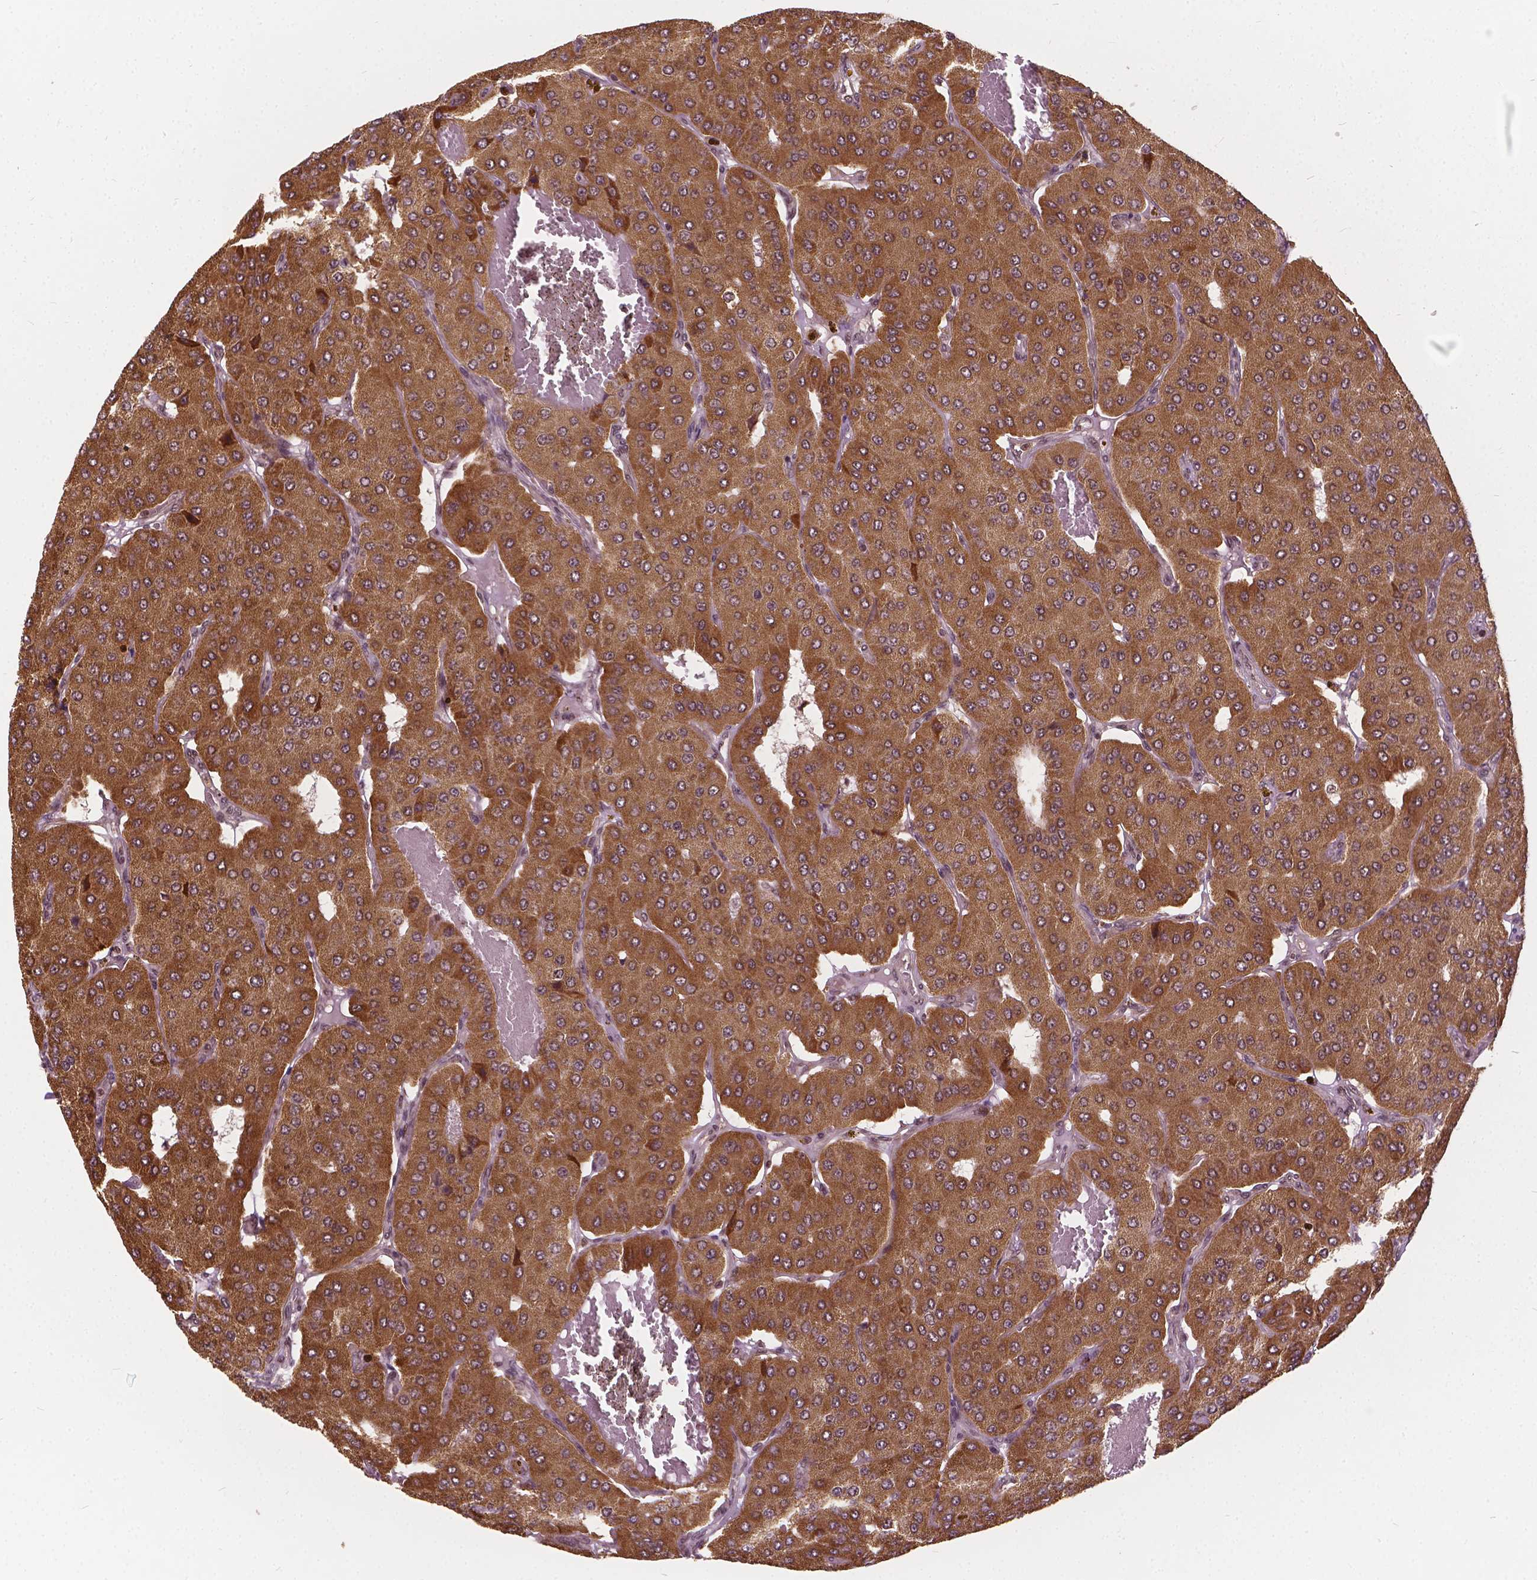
{"staining": {"intensity": "moderate", "quantity": ">75%", "location": "cytoplasmic/membranous"}, "tissue": "parathyroid gland", "cell_type": "Glandular cells", "image_type": "normal", "snomed": [{"axis": "morphology", "description": "Normal tissue, NOS"}, {"axis": "morphology", "description": "Adenoma, NOS"}, {"axis": "topography", "description": "Parathyroid gland"}], "caption": "Brown immunohistochemical staining in benign parathyroid gland exhibits moderate cytoplasmic/membranous expression in about >75% of glandular cells.", "gene": "GPS2", "patient": {"sex": "female", "age": 86}}